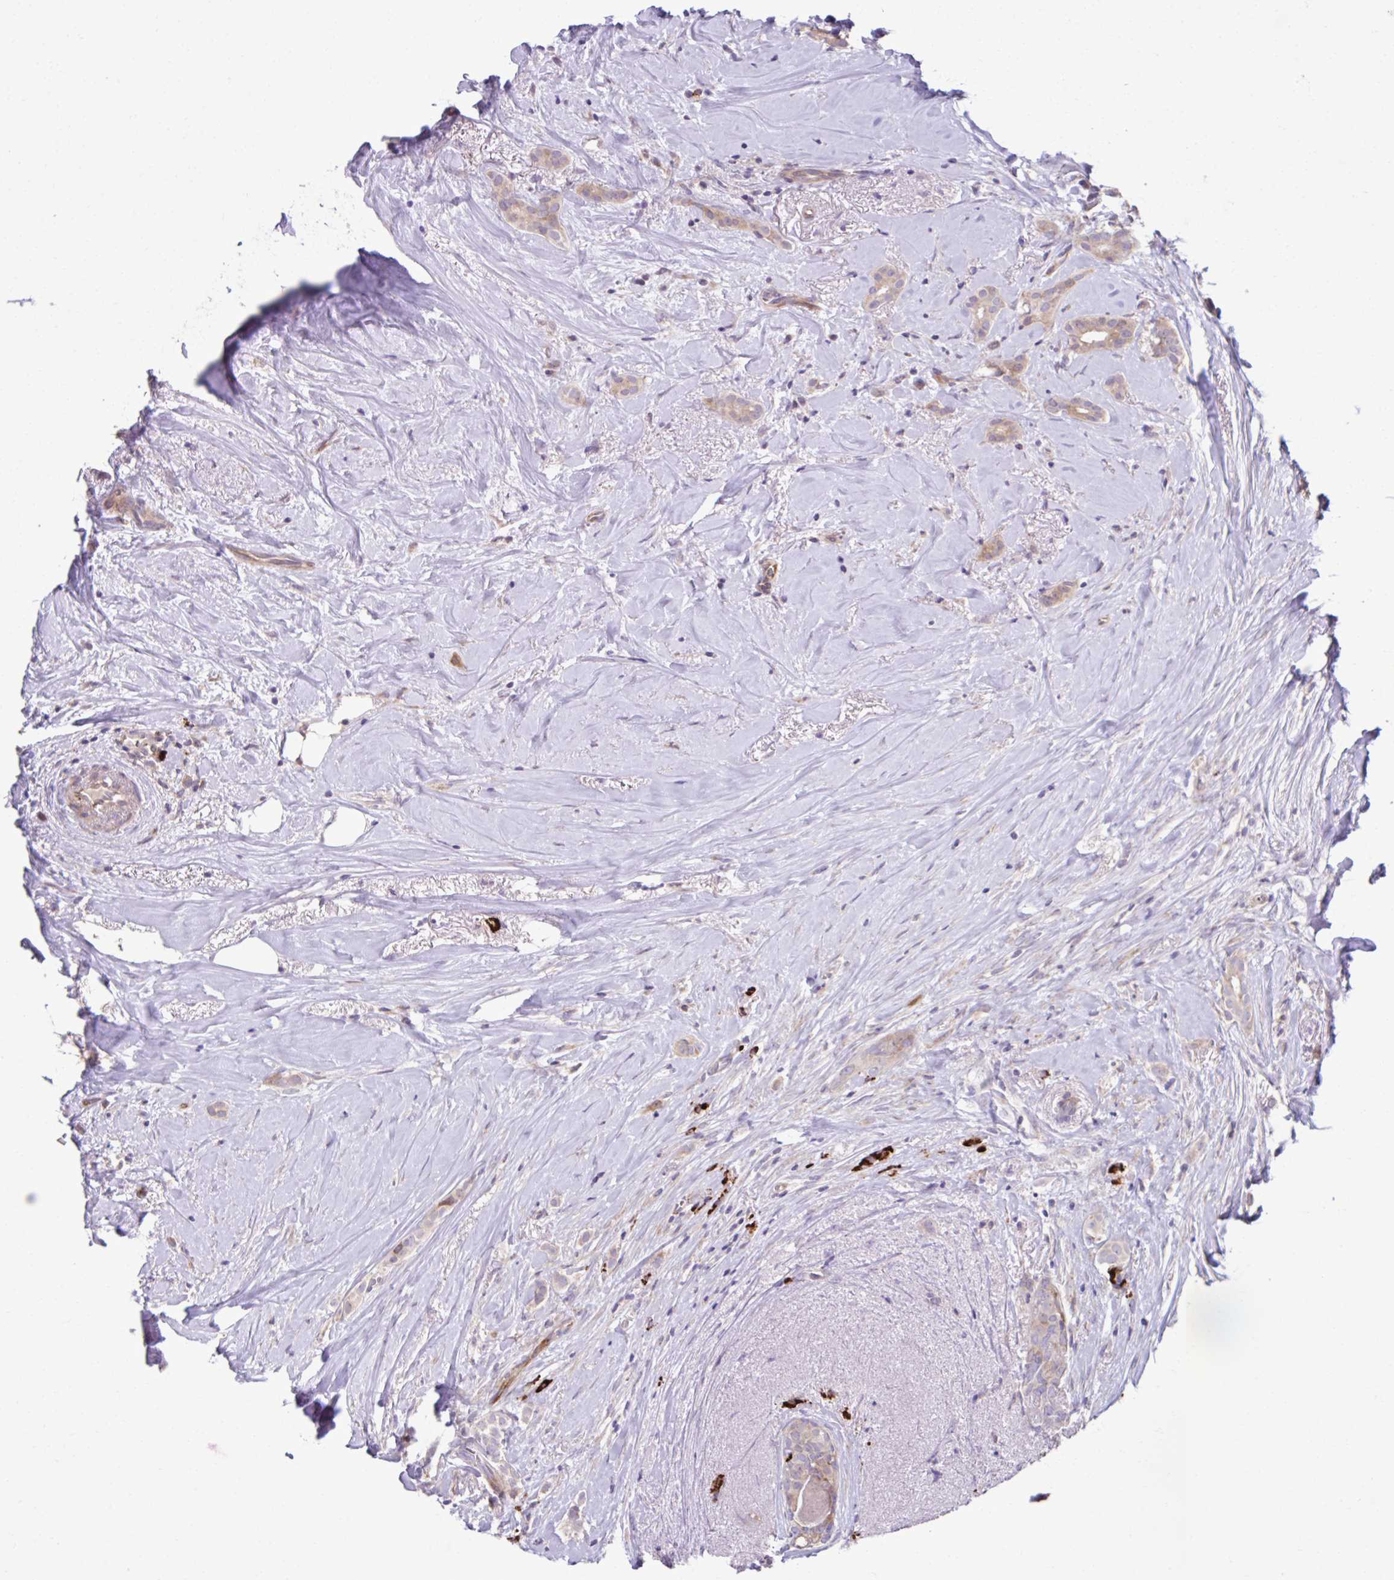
{"staining": {"intensity": "weak", "quantity": ">75%", "location": "cytoplasmic/membranous"}, "tissue": "breast cancer", "cell_type": "Tumor cells", "image_type": "cancer", "snomed": [{"axis": "morphology", "description": "Duct carcinoma"}, {"axis": "topography", "description": "Breast"}], "caption": "IHC of human breast infiltrating ductal carcinoma exhibits low levels of weak cytoplasmic/membranous positivity in approximately >75% of tumor cells.", "gene": "LIMS1", "patient": {"sex": "female", "age": 65}}